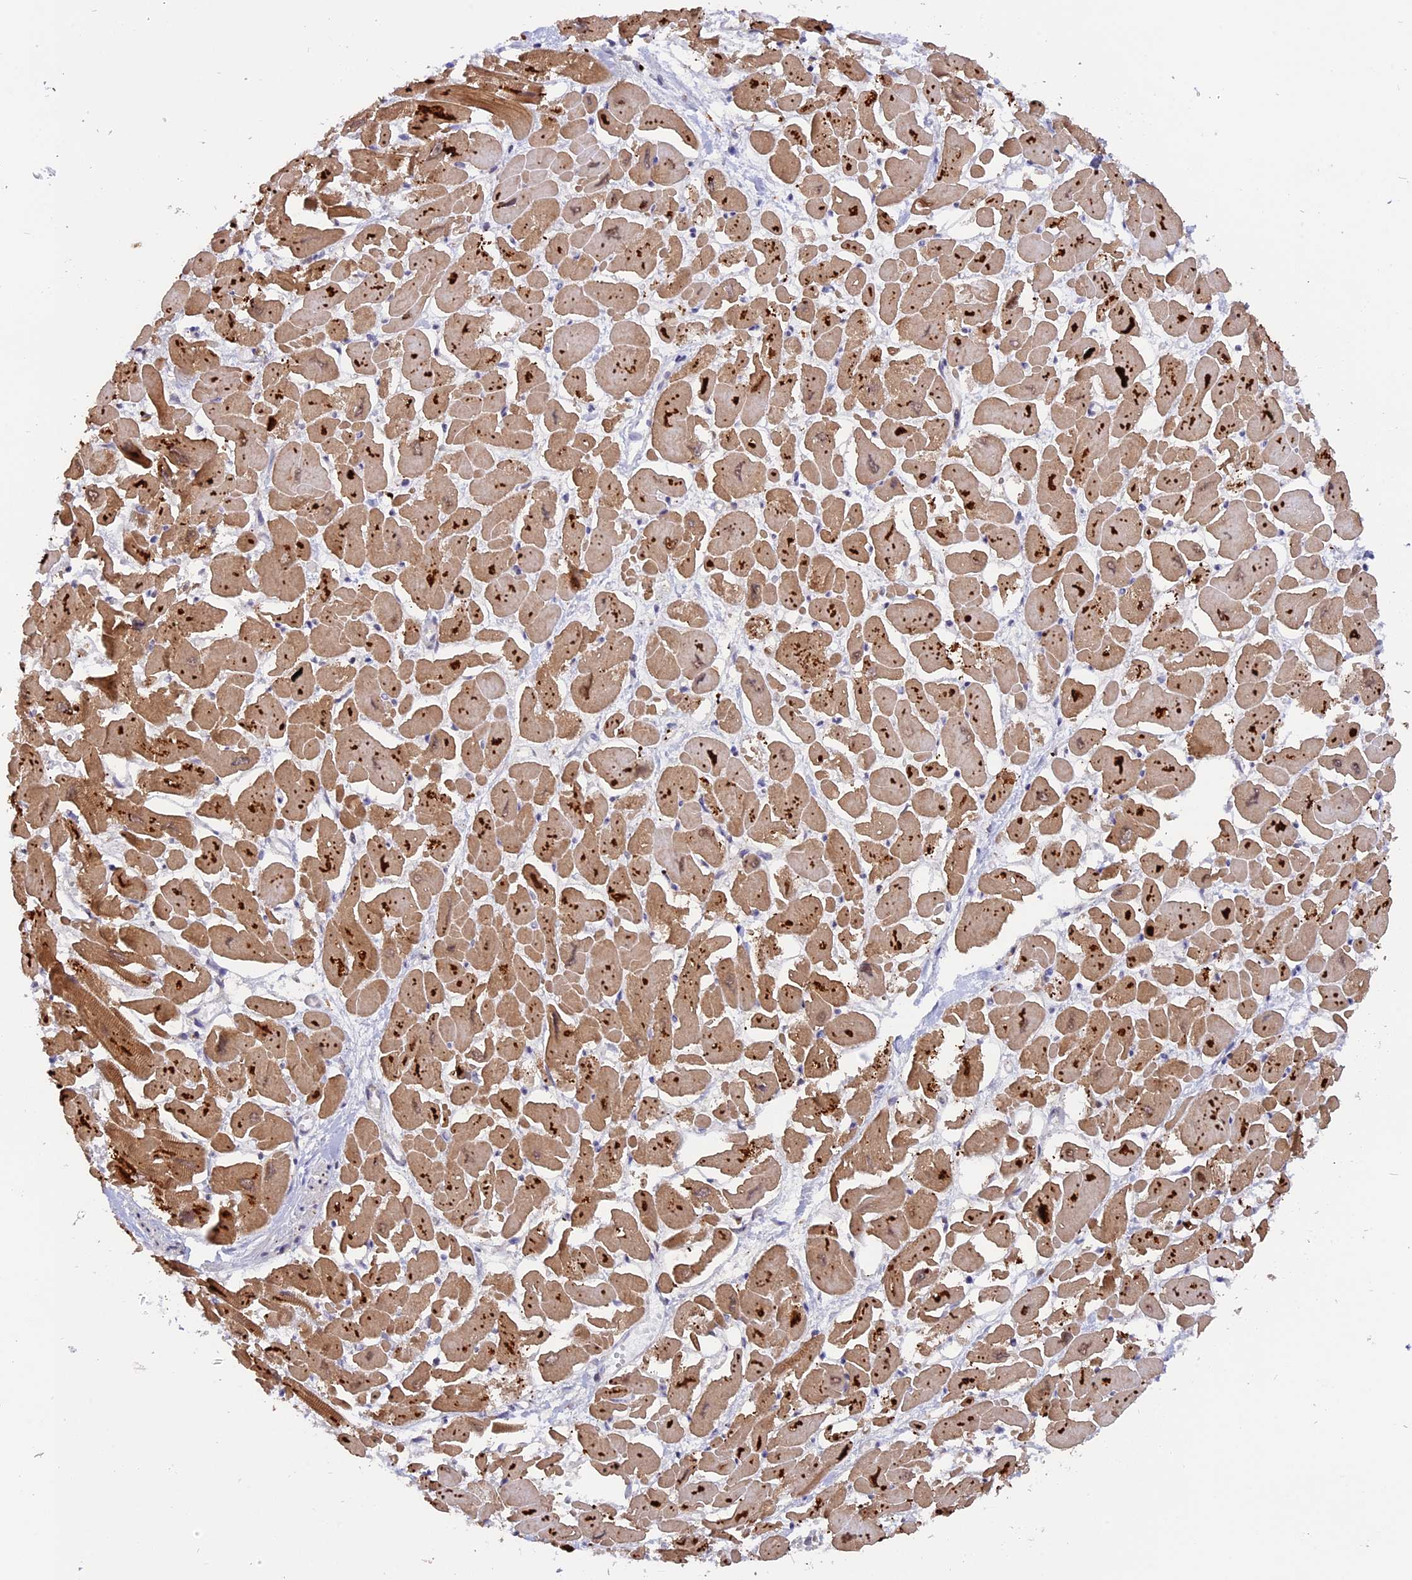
{"staining": {"intensity": "moderate", "quantity": ">75%", "location": "cytoplasmic/membranous"}, "tissue": "heart muscle", "cell_type": "Cardiomyocytes", "image_type": "normal", "snomed": [{"axis": "morphology", "description": "Normal tissue, NOS"}, {"axis": "topography", "description": "Heart"}], "caption": "Brown immunohistochemical staining in normal human heart muscle shows moderate cytoplasmic/membranous positivity in approximately >75% of cardiomyocytes. (DAB = brown stain, brightfield microscopy at high magnification).", "gene": "RFC5", "patient": {"sex": "male", "age": 54}}